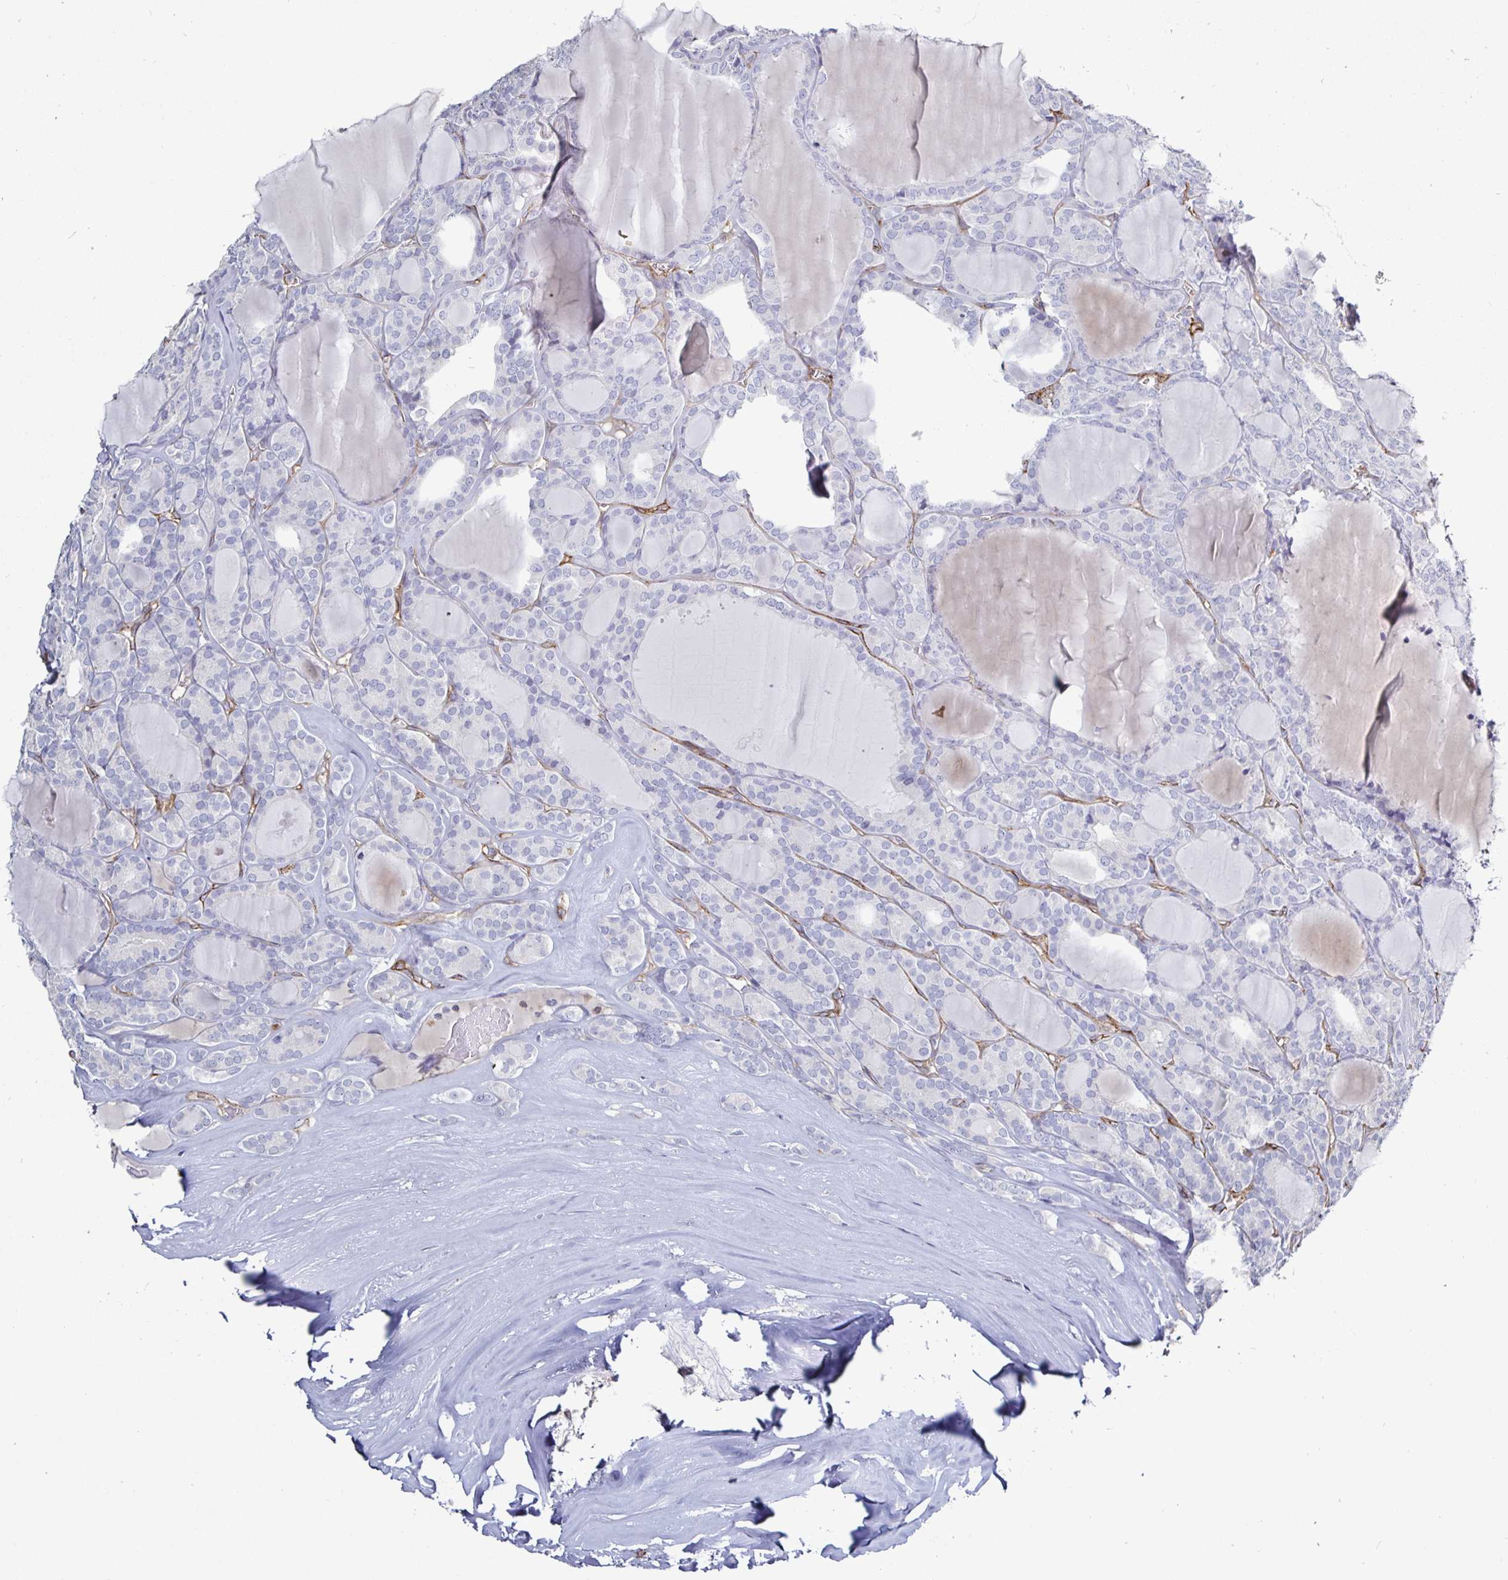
{"staining": {"intensity": "negative", "quantity": "none", "location": "none"}, "tissue": "thyroid cancer", "cell_type": "Tumor cells", "image_type": "cancer", "snomed": [{"axis": "morphology", "description": "Follicular adenoma carcinoma, NOS"}, {"axis": "topography", "description": "Thyroid gland"}], "caption": "Tumor cells show no significant protein positivity in follicular adenoma carcinoma (thyroid).", "gene": "ACSBG2", "patient": {"sex": "male", "age": 74}}